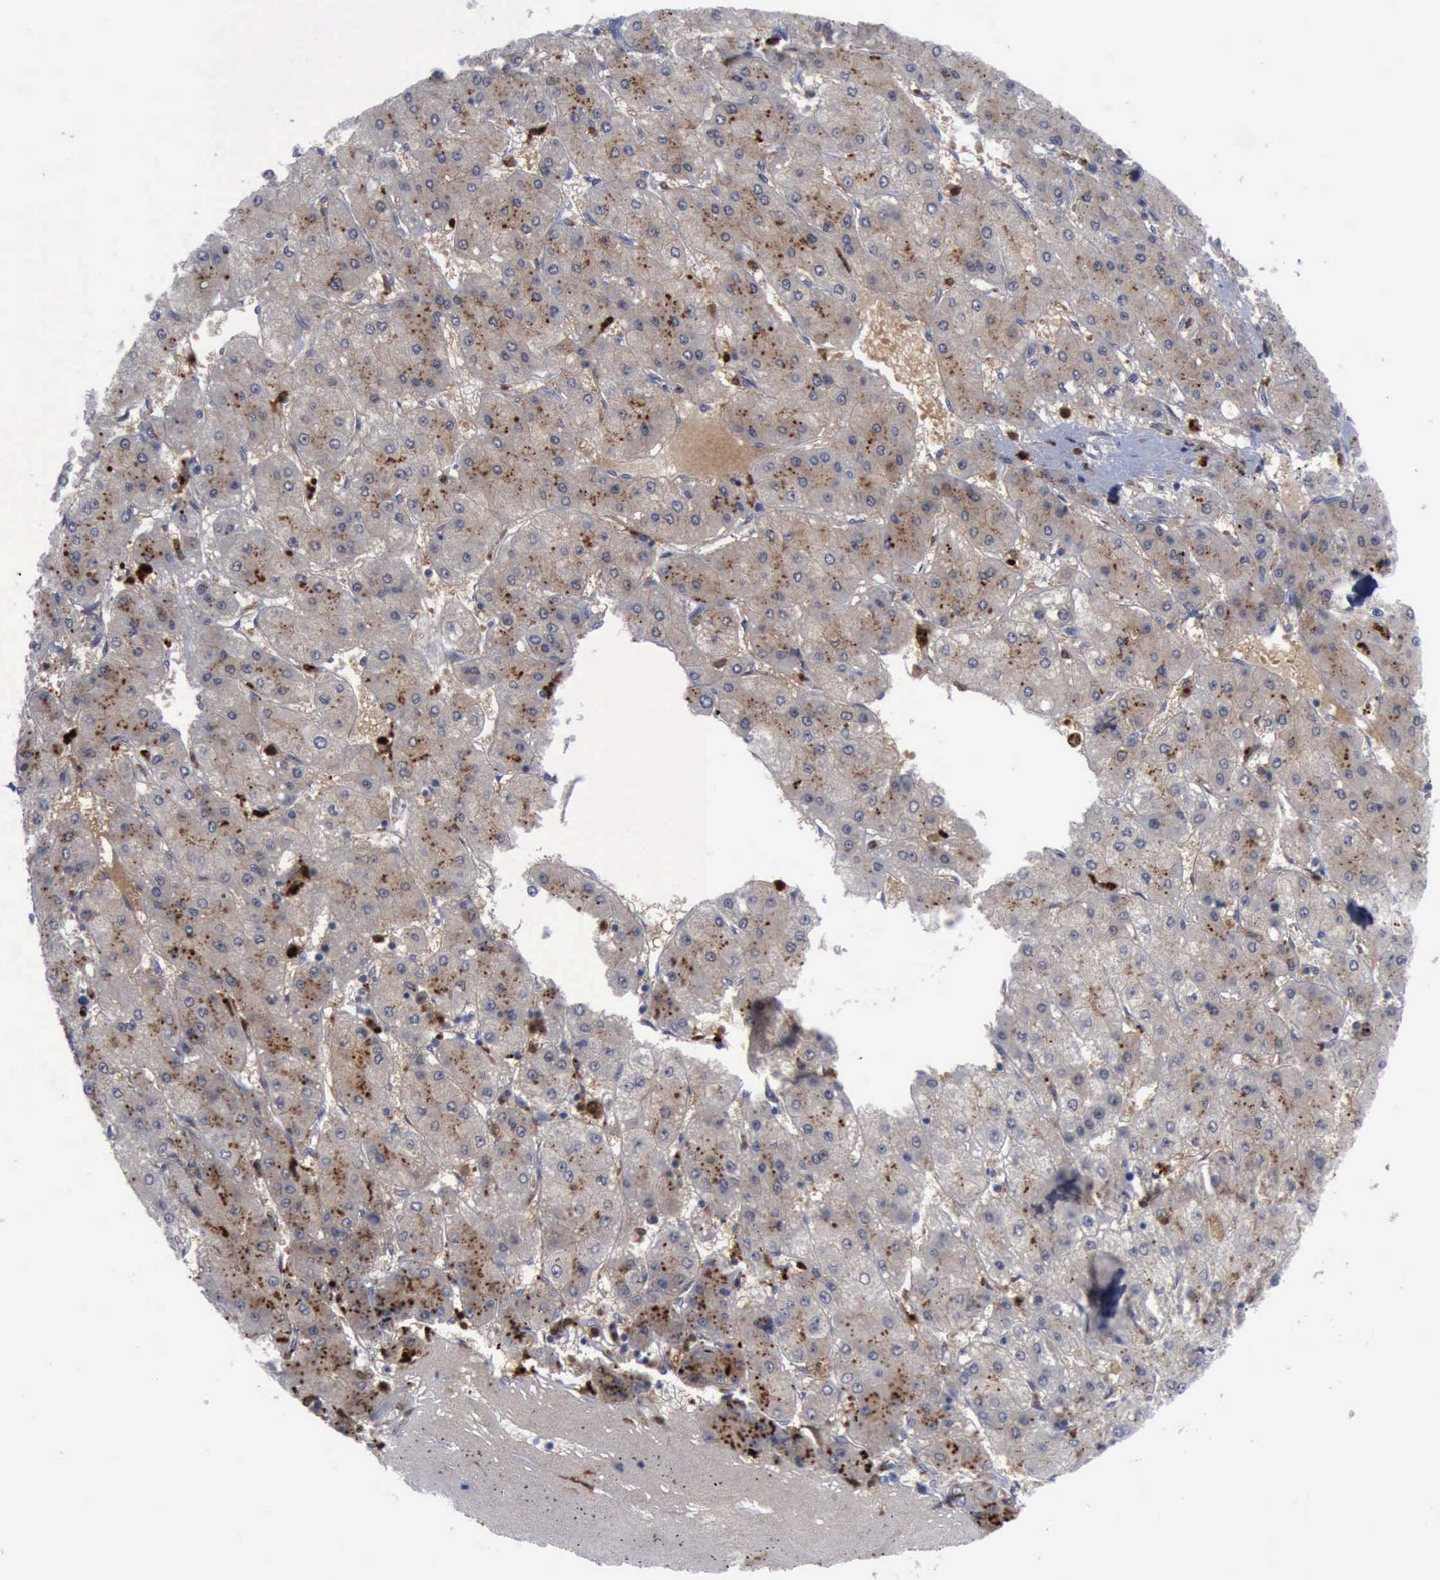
{"staining": {"intensity": "weak", "quantity": ">75%", "location": "cytoplasmic/membranous"}, "tissue": "liver cancer", "cell_type": "Tumor cells", "image_type": "cancer", "snomed": [{"axis": "morphology", "description": "Carcinoma, Hepatocellular, NOS"}, {"axis": "topography", "description": "Liver"}], "caption": "Human liver cancer stained for a protein (brown) shows weak cytoplasmic/membranous positive positivity in approximately >75% of tumor cells.", "gene": "CSTA", "patient": {"sex": "female", "age": 52}}